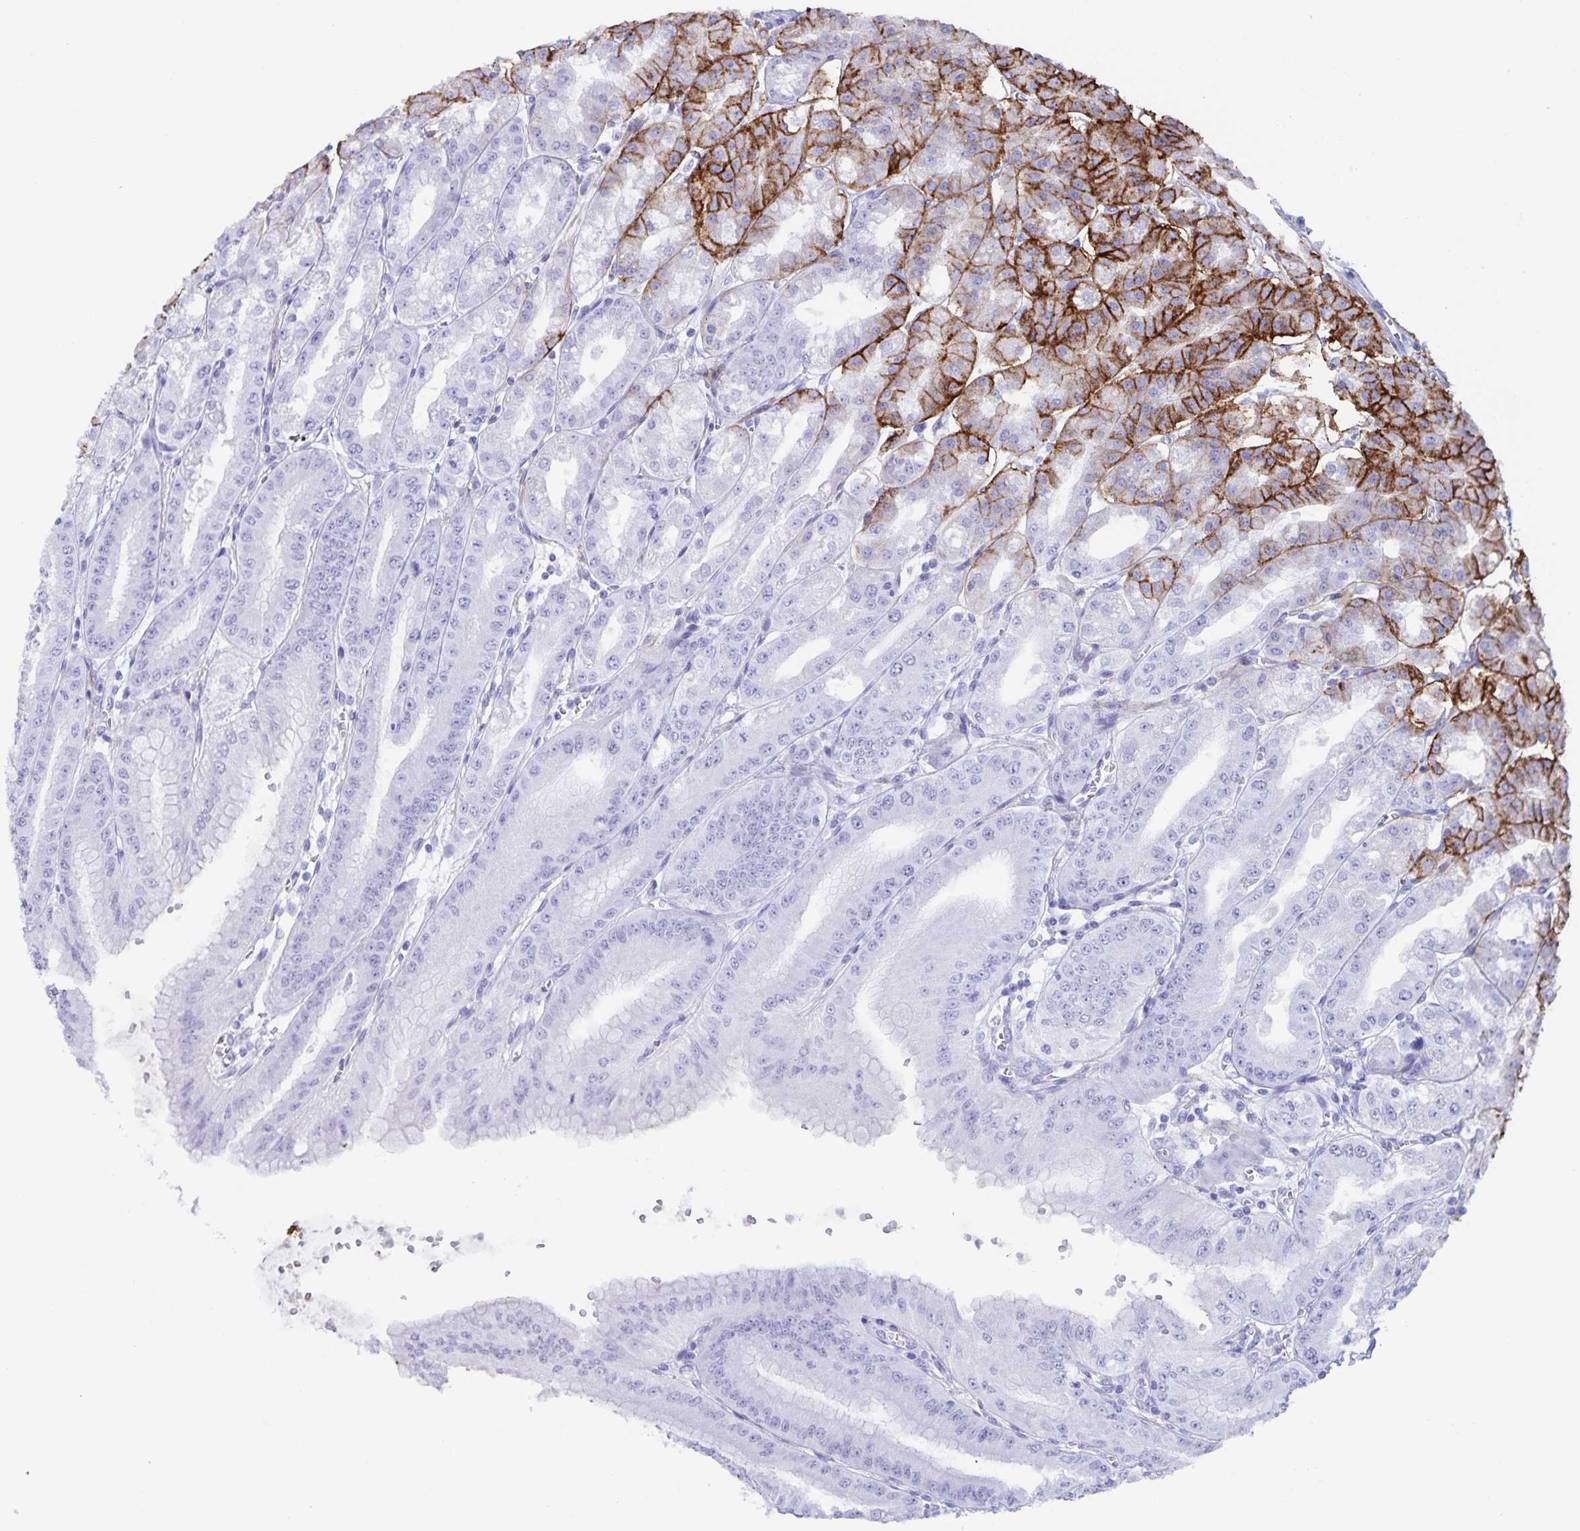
{"staining": {"intensity": "strong", "quantity": "<25%", "location": "cytoplasmic/membranous"}, "tissue": "stomach", "cell_type": "Glandular cells", "image_type": "normal", "snomed": [{"axis": "morphology", "description": "Normal tissue, NOS"}, {"axis": "topography", "description": "Stomach, lower"}], "caption": "Protein staining of benign stomach shows strong cytoplasmic/membranous staining in about <25% of glandular cells. (Brightfield microscopy of DAB IHC at high magnification).", "gene": "AQP4", "patient": {"sex": "male", "age": 71}}